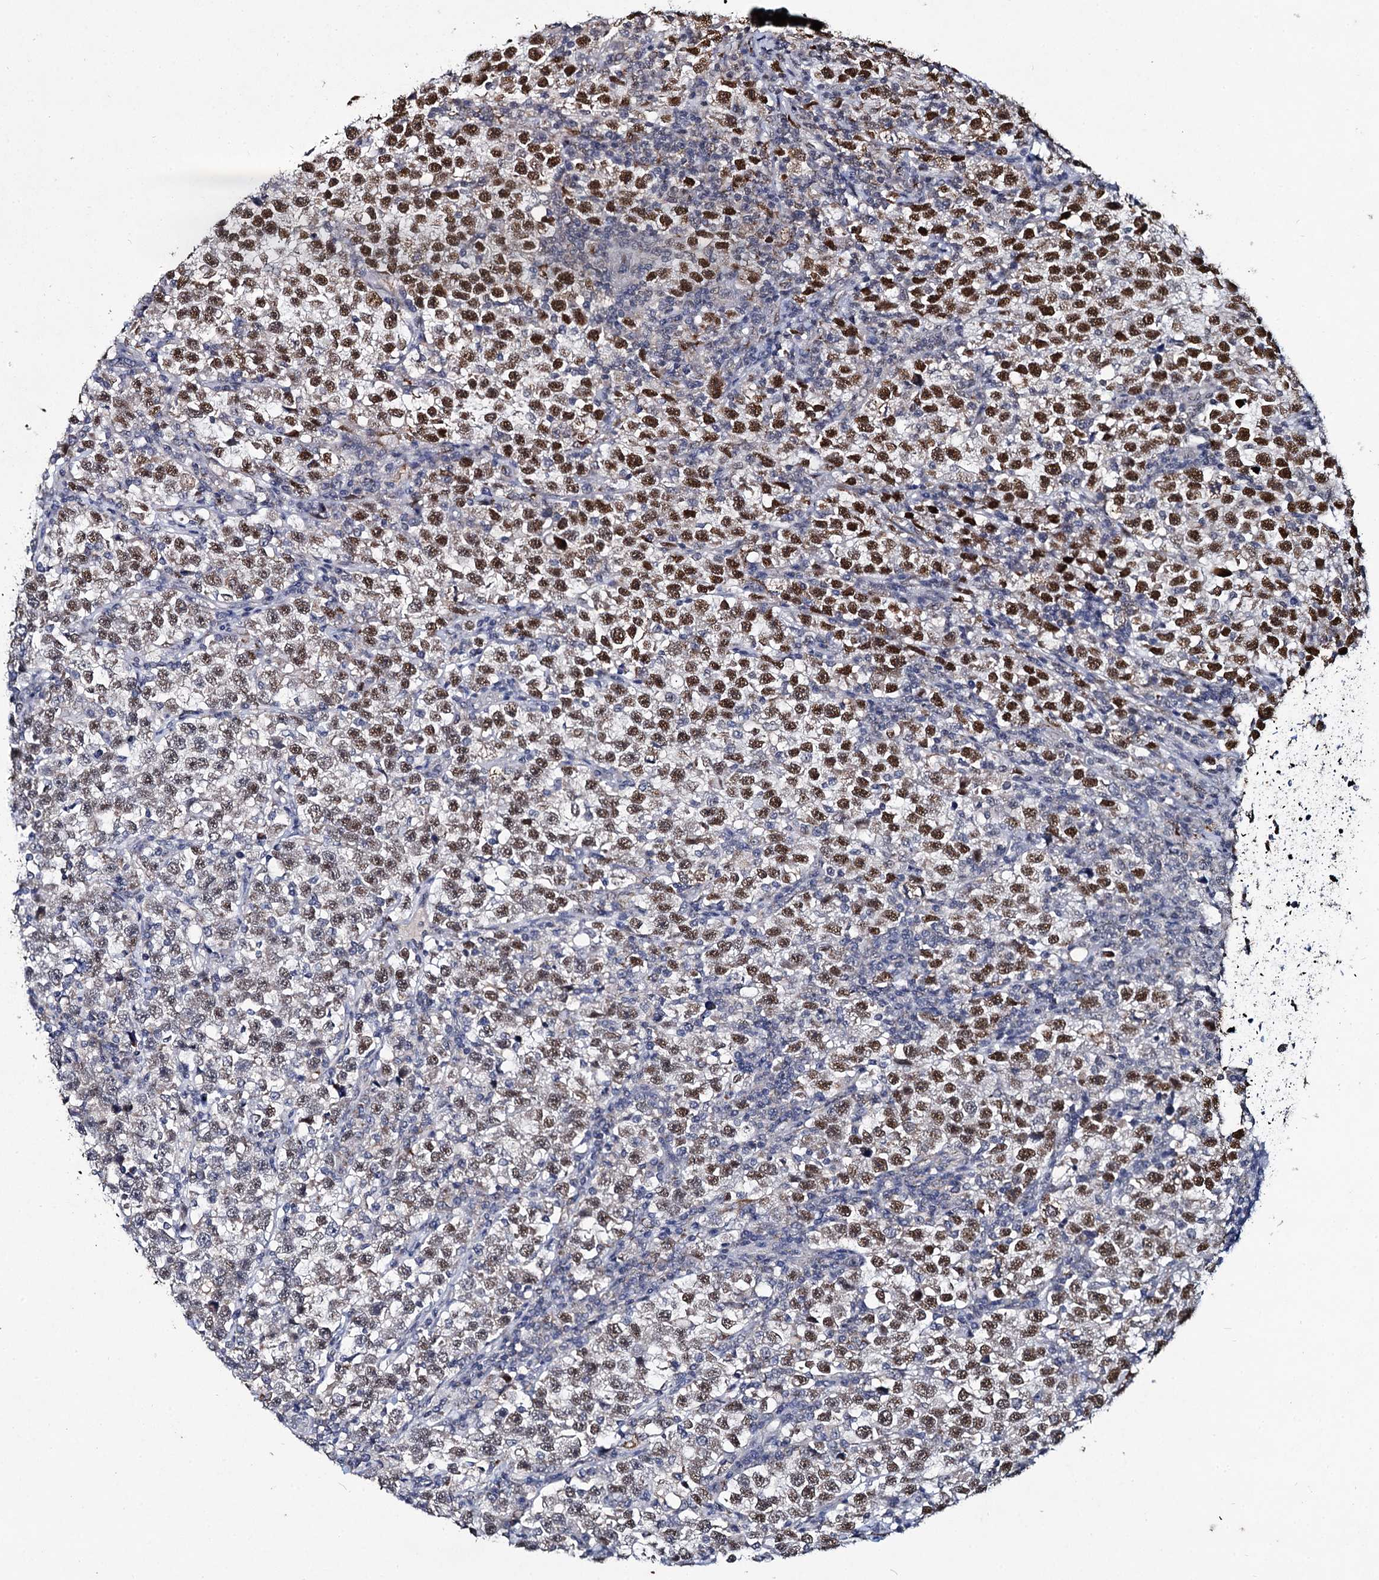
{"staining": {"intensity": "strong", "quantity": ">75%", "location": "nuclear"}, "tissue": "testis cancer", "cell_type": "Tumor cells", "image_type": "cancer", "snomed": [{"axis": "morphology", "description": "Normal tissue, NOS"}, {"axis": "morphology", "description": "Seminoma, NOS"}, {"axis": "topography", "description": "Testis"}], "caption": "Seminoma (testis) stained for a protein (brown) demonstrates strong nuclear positive staining in approximately >75% of tumor cells.", "gene": "RPUSD4", "patient": {"sex": "male", "age": 43}}